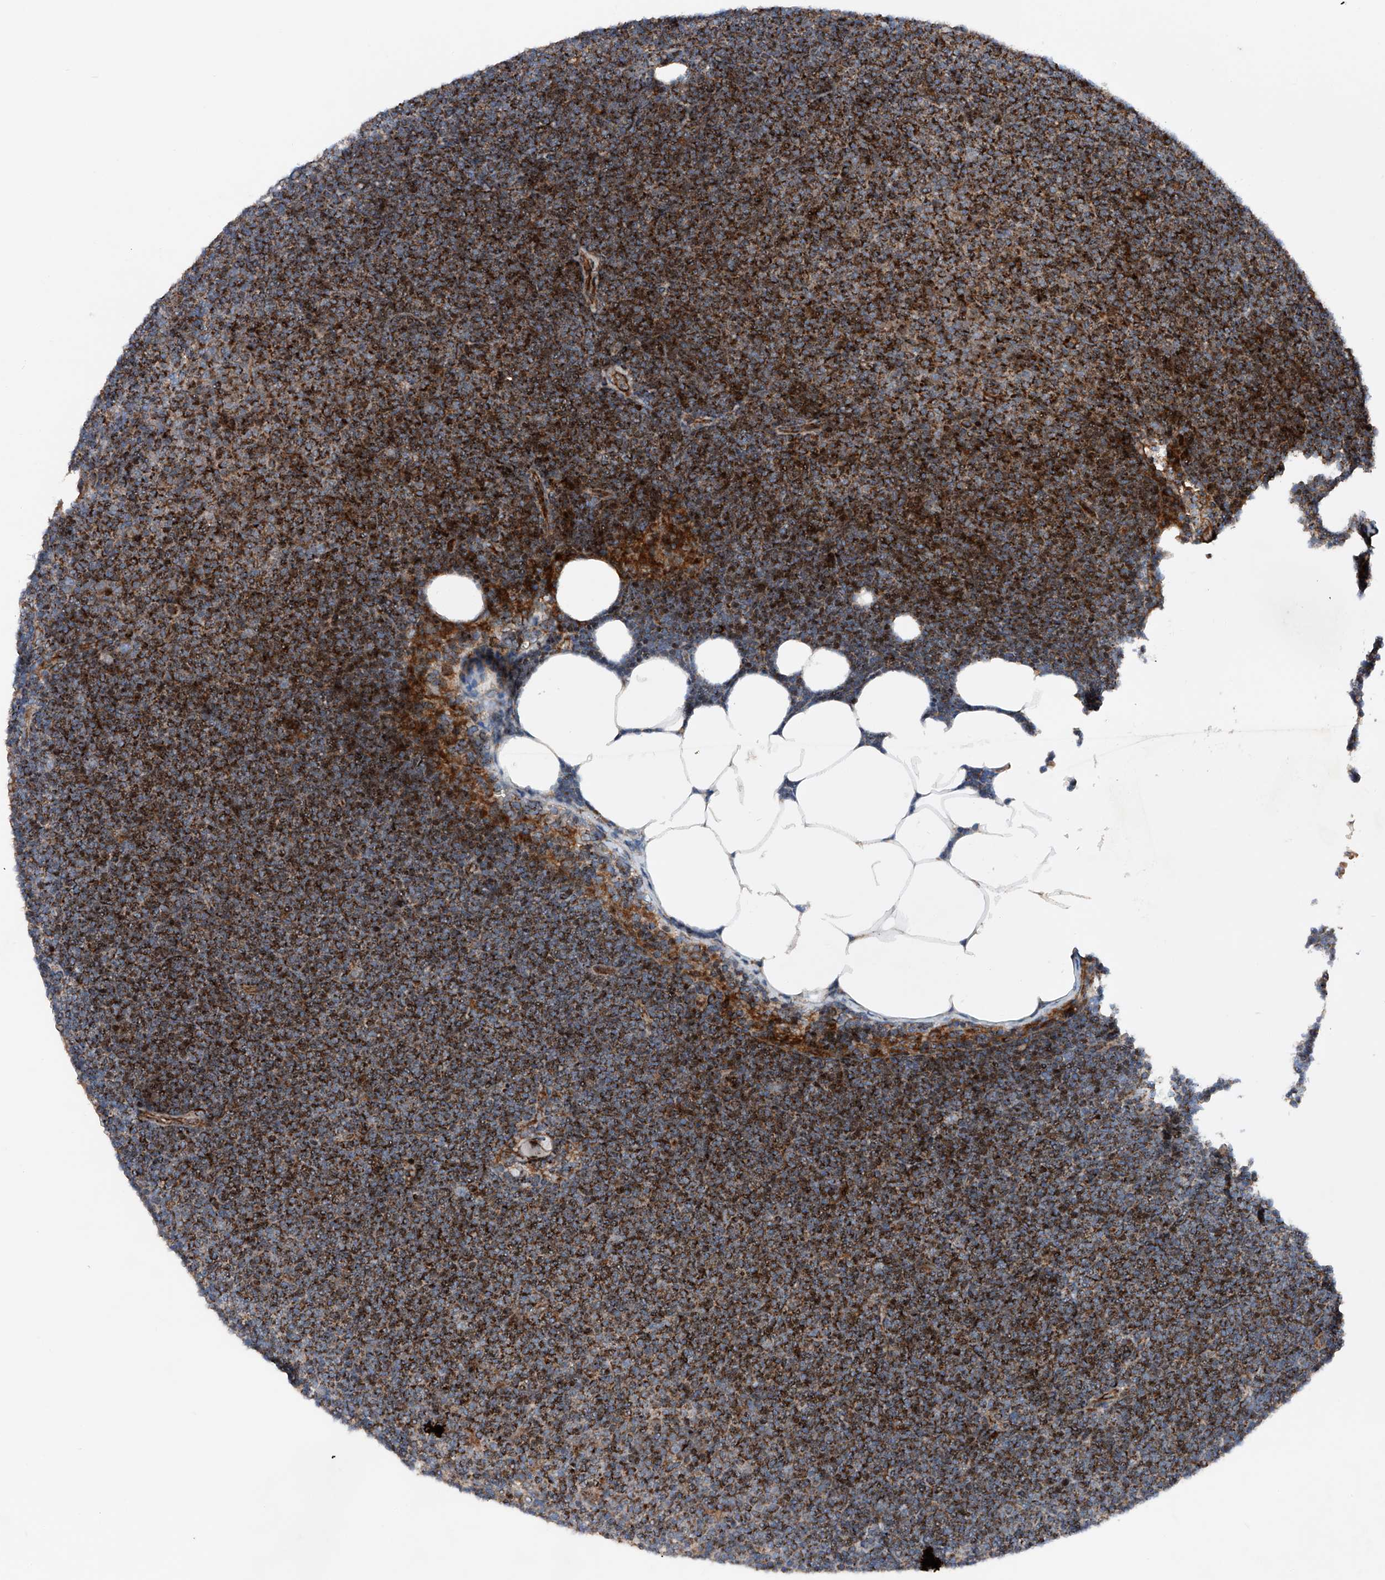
{"staining": {"intensity": "strong", "quantity": ">75%", "location": "cytoplasmic/membranous"}, "tissue": "lymphoma", "cell_type": "Tumor cells", "image_type": "cancer", "snomed": [{"axis": "morphology", "description": "Malignant lymphoma, non-Hodgkin's type, Low grade"}, {"axis": "topography", "description": "Lymph node"}], "caption": "There is high levels of strong cytoplasmic/membranous positivity in tumor cells of low-grade malignant lymphoma, non-Hodgkin's type, as demonstrated by immunohistochemical staining (brown color).", "gene": "DAD1", "patient": {"sex": "female", "age": 53}}